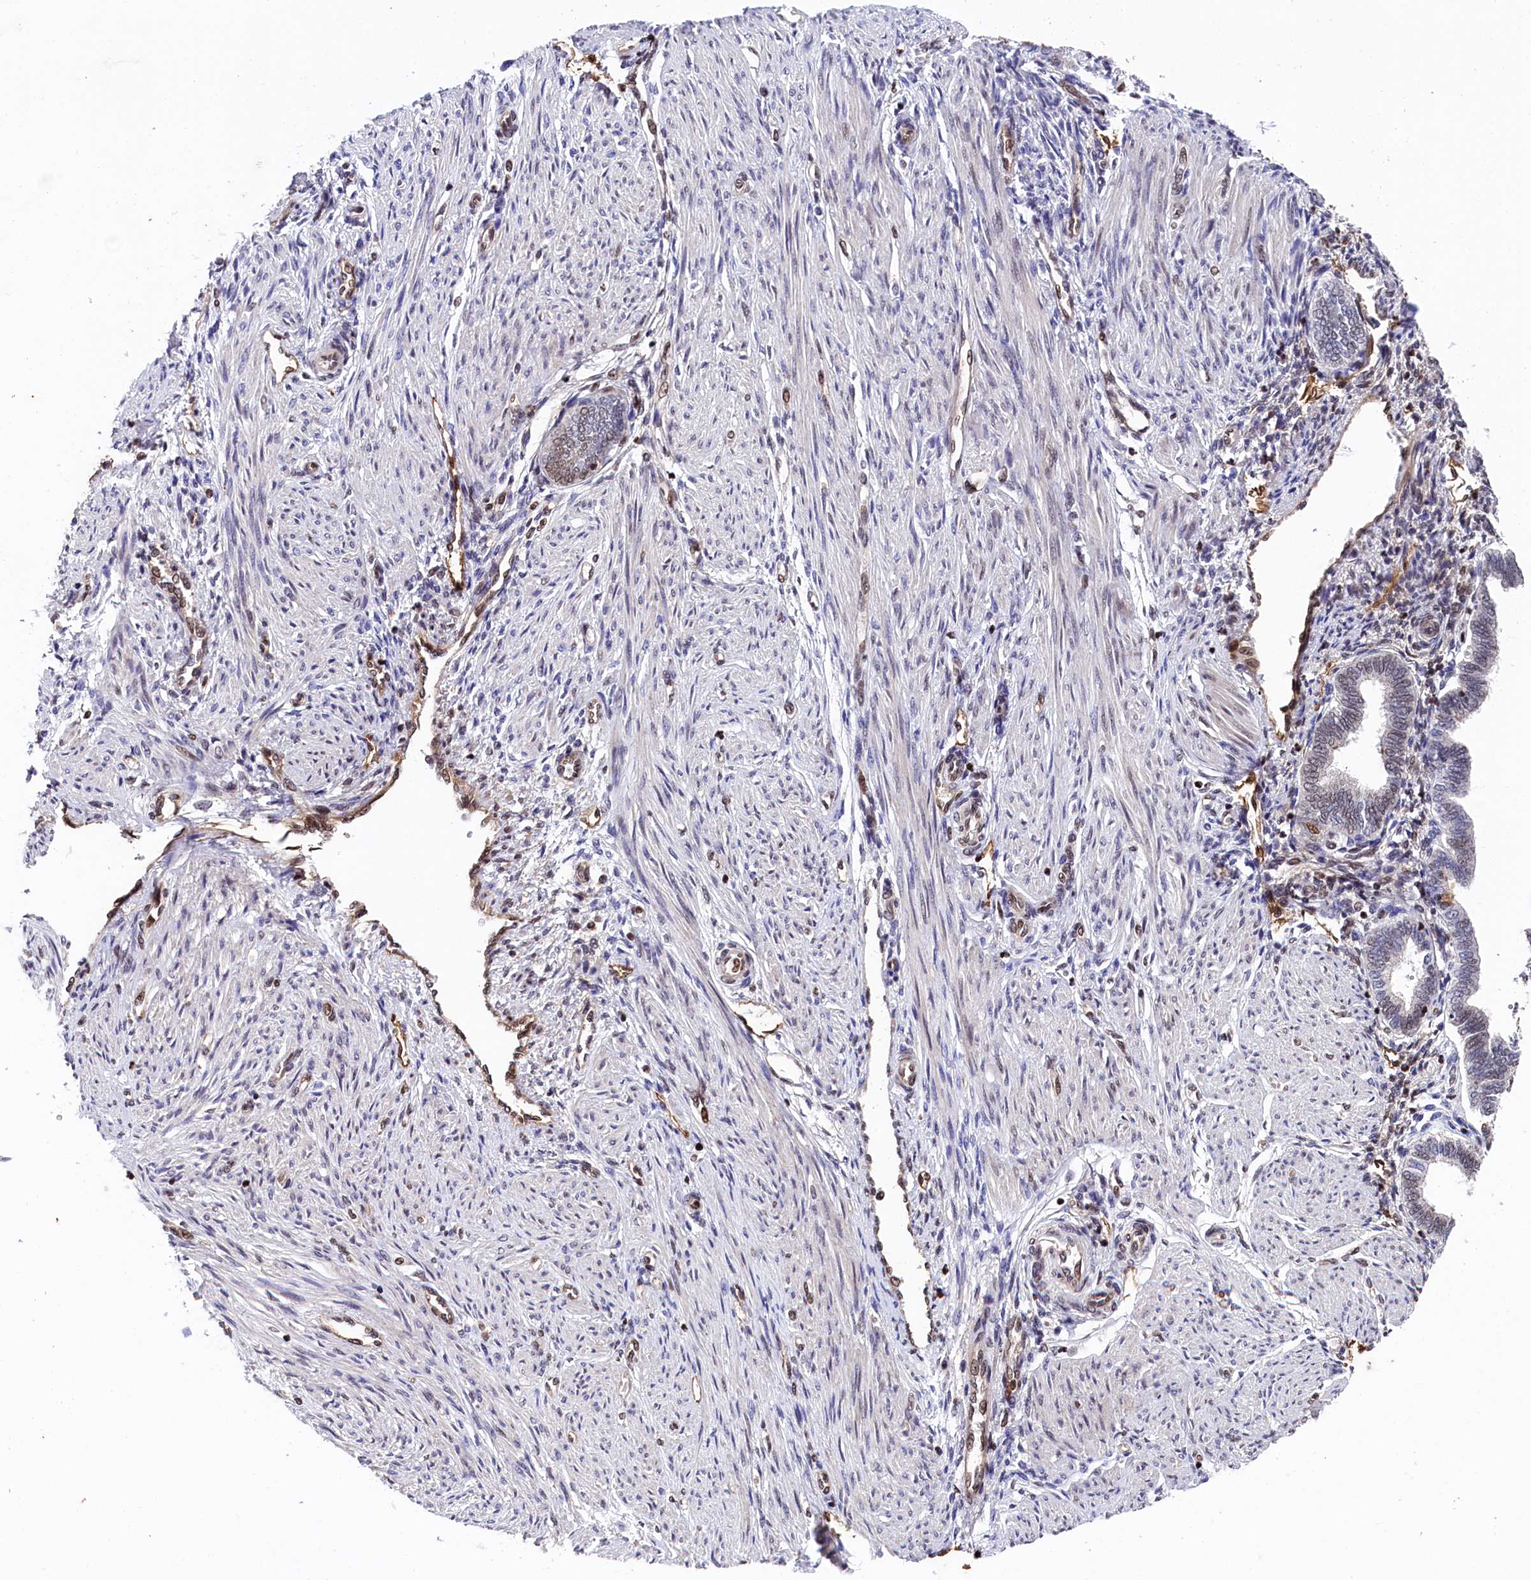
{"staining": {"intensity": "moderate", "quantity": "25%-75%", "location": "nuclear"}, "tissue": "endometrium", "cell_type": "Cells in endometrial stroma", "image_type": "normal", "snomed": [{"axis": "morphology", "description": "Normal tissue, NOS"}, {"axis": "topography", "description": "Endometrium"}], "caption": "Immunohistochemical staining of normal human endometrium displays 25%-75% levels of moderate nuclear protein expression in about 25%-75% of cells in endometrial stroma. (Stains: DAB (3,3'-diaminobenzidine) in brown, nuclei in blue, Microscopy: brightfield microscopy at high magnification).", "gene": "ADIG", "patient": {"sex": "female", "age": 53}}